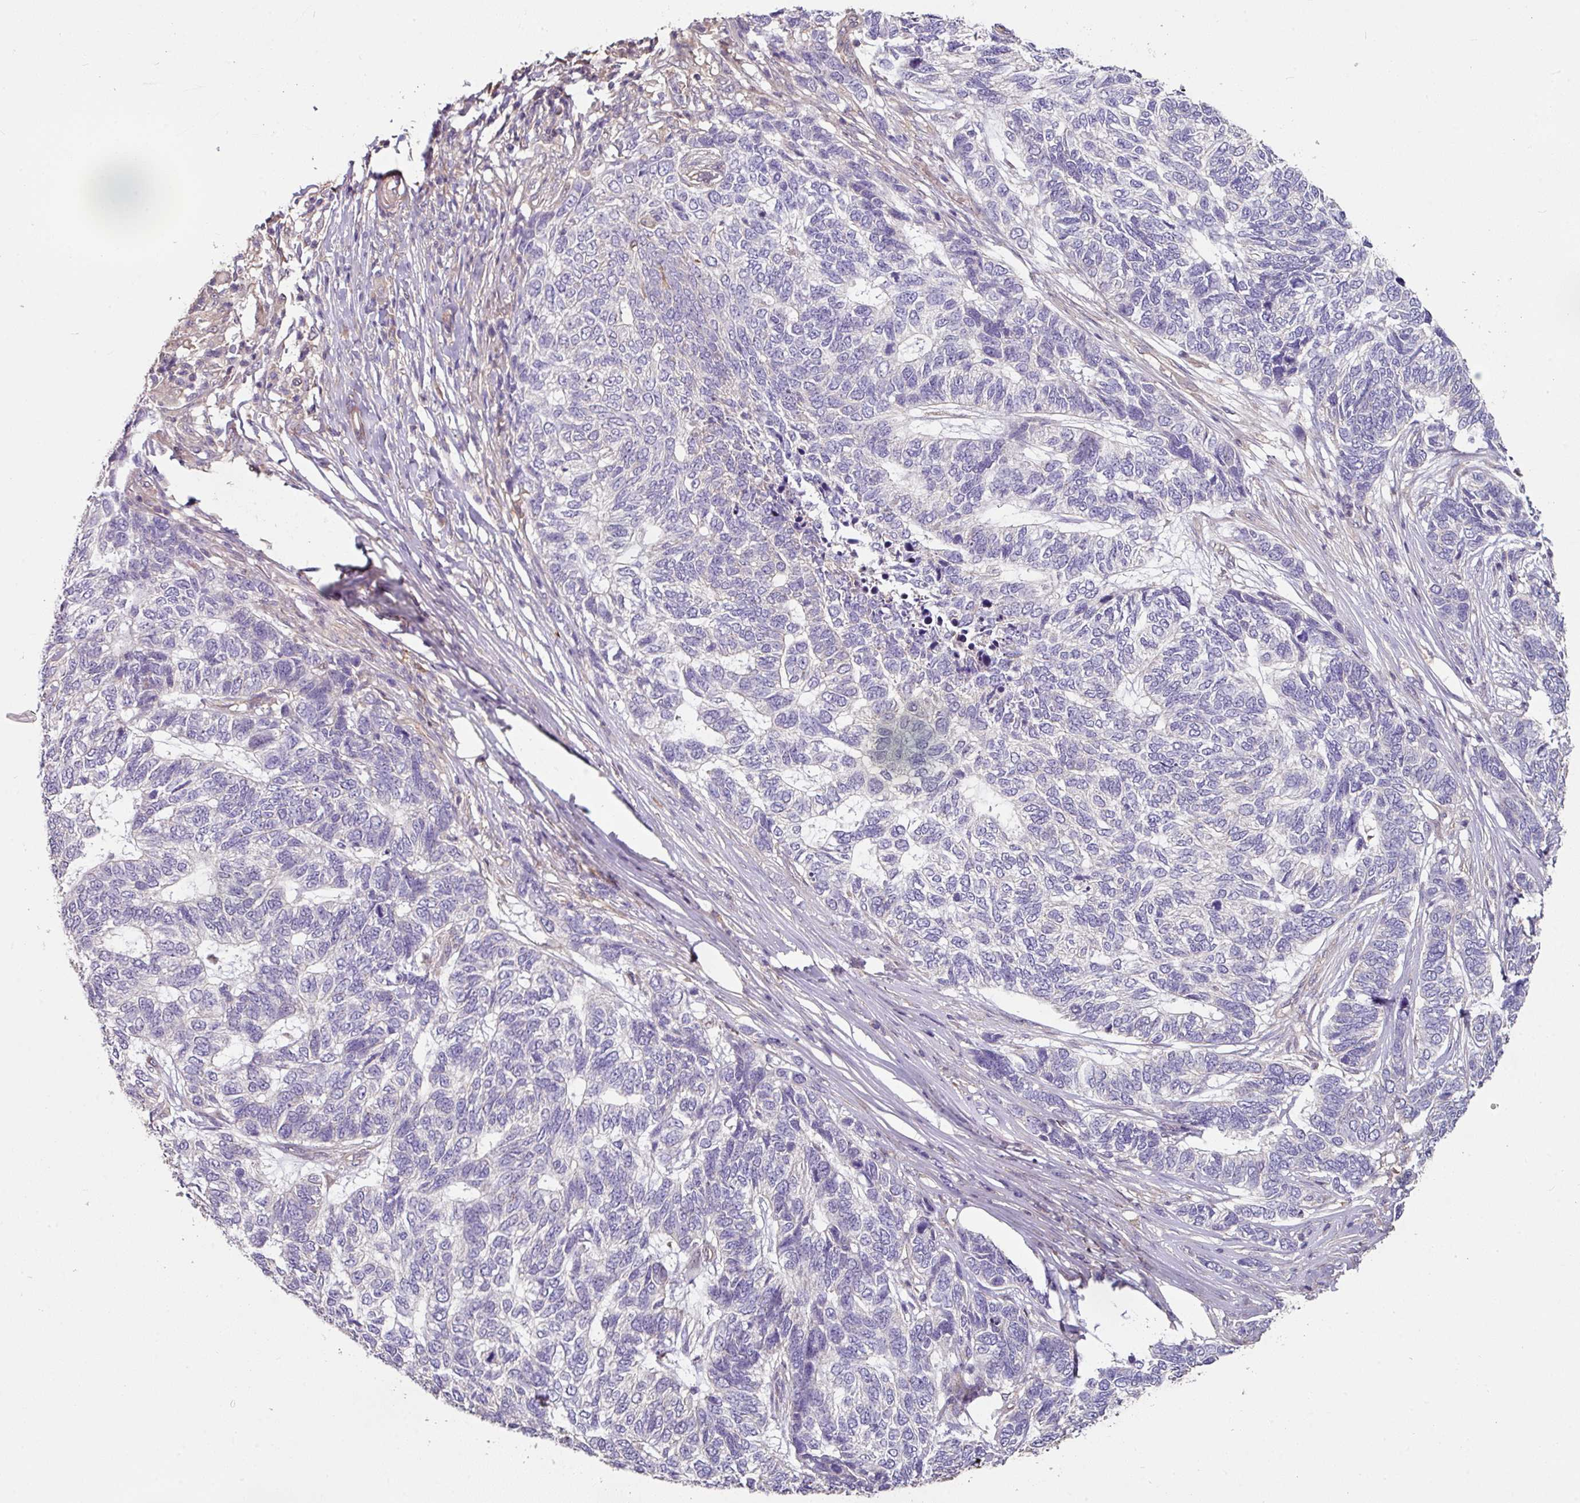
{"staining": {"intensity": "negative", "quantity": "none", "location": "none"}, "tissue": "skin cancer", "cell_type": "Tumor cells", "image_type": "cancer", "snomed": [{"axis": "morphology", "description": "Basal cell carcinoma"}, {"axis": "topography", "description": "Skin"}], "caption": "A high-resolution histopathology image shows IHC staining of skin basal cell carcinoma, which demonstrates no significant staining in tumor cells.", "gene": "C4orf48", "patient": {"sex": "female", "age": 65}}